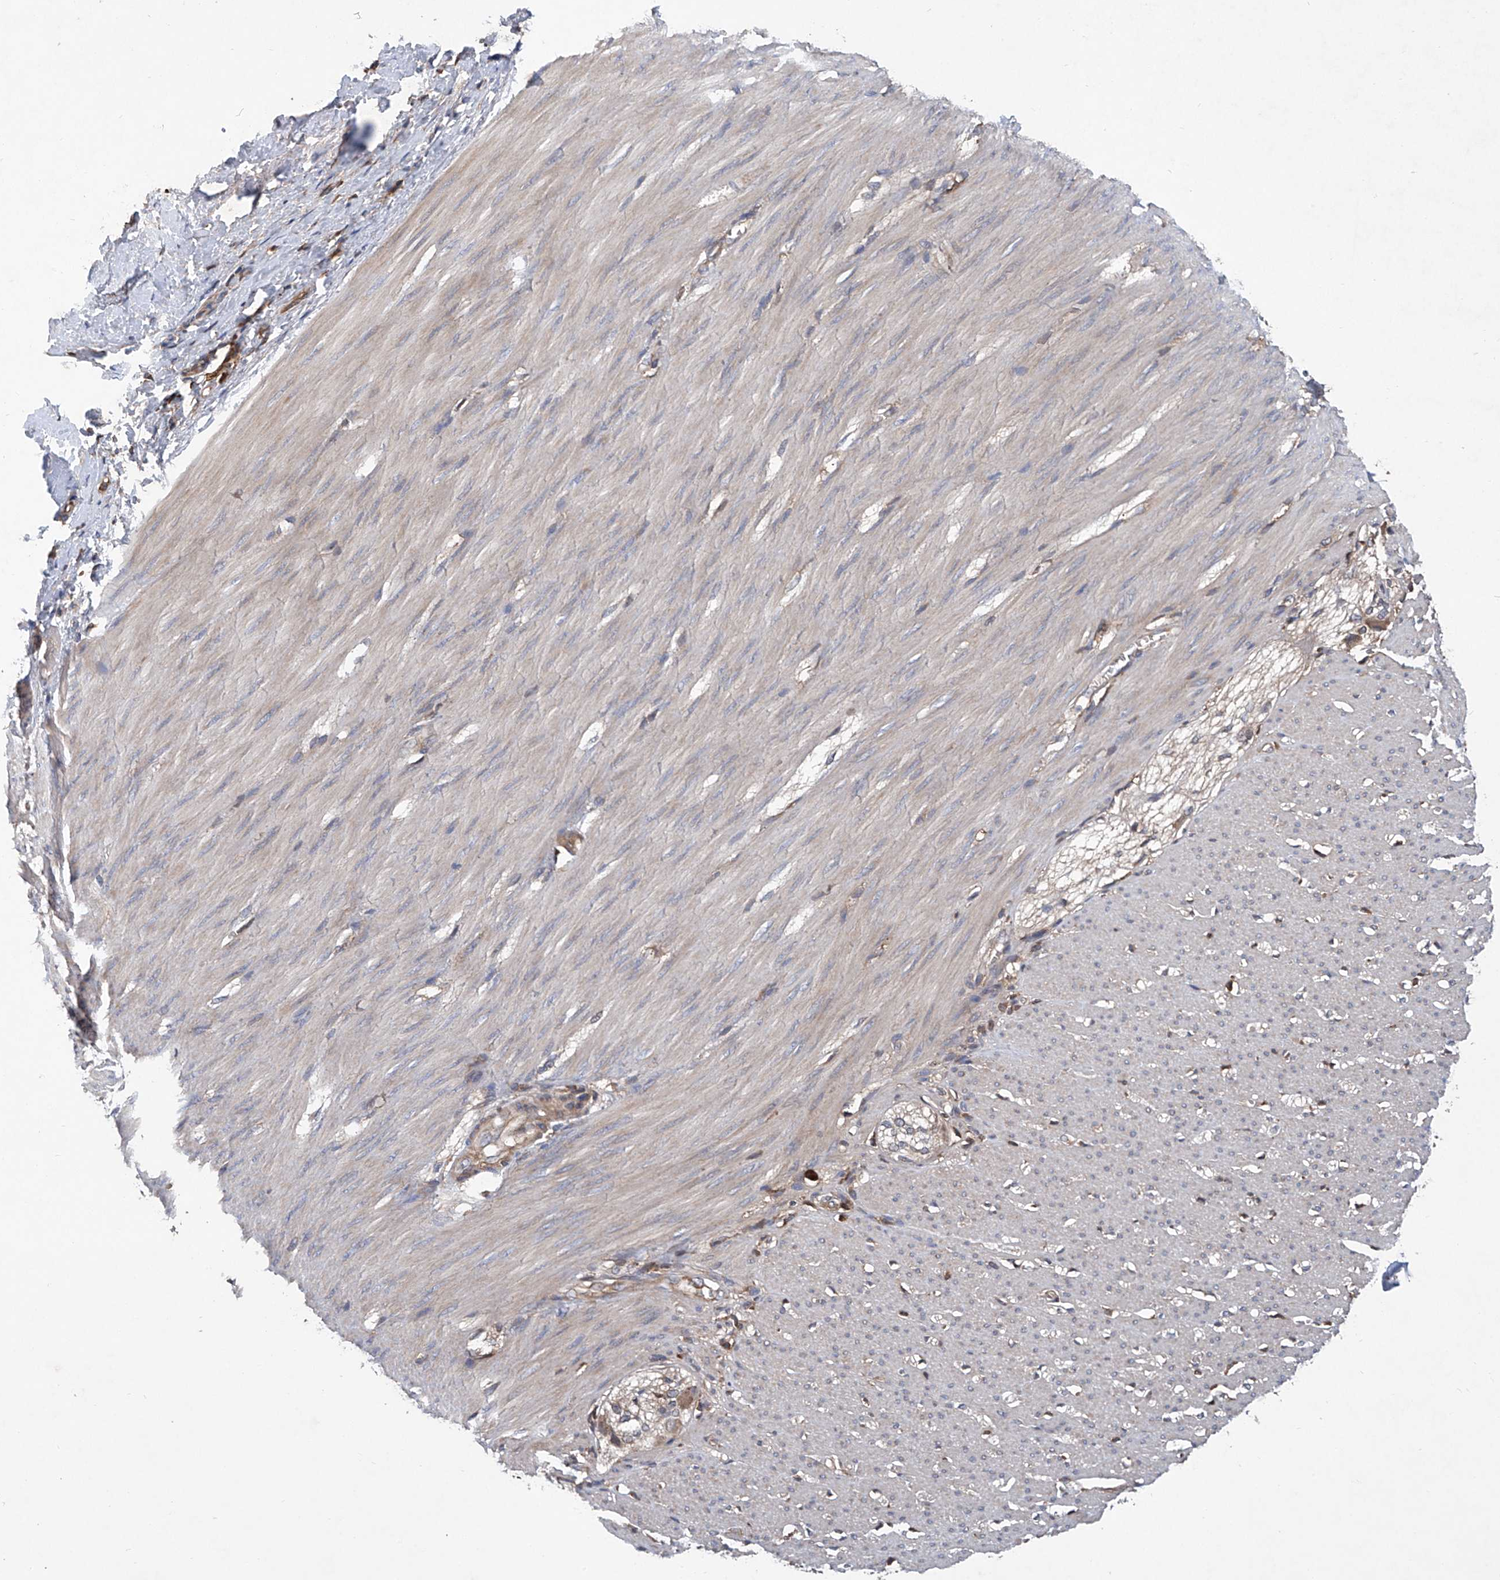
{"staining": {"intensity": "weak", "quantity": "<25%", "location": "cytoplasmic/membranous"}, "tissue": "smooth muscle", "cell_type": "Smooth muscle cells", "image_type": "normal", "snomed": [{"axis": "morphology", "description": "Normal tissue, NOS"}, {"axis": "morphology", "description": "Adenocarcinoma, NOS"}, {"axis": "topography", "description": "Colon"}, {"axis": "topography", "description": "Peripheral nerve tissue"}], "caption": "Photomicrograph shows no significant protein expression in smooth muscle cells of normal smooth muscle. (DAB (3,3'-diaminobenzidine) immunohistochemistry (IHC) visualized using brightfield microscopy, high magnification).", "gene": "ASCC3", "patient": {"sex": "male", "age": 14}}